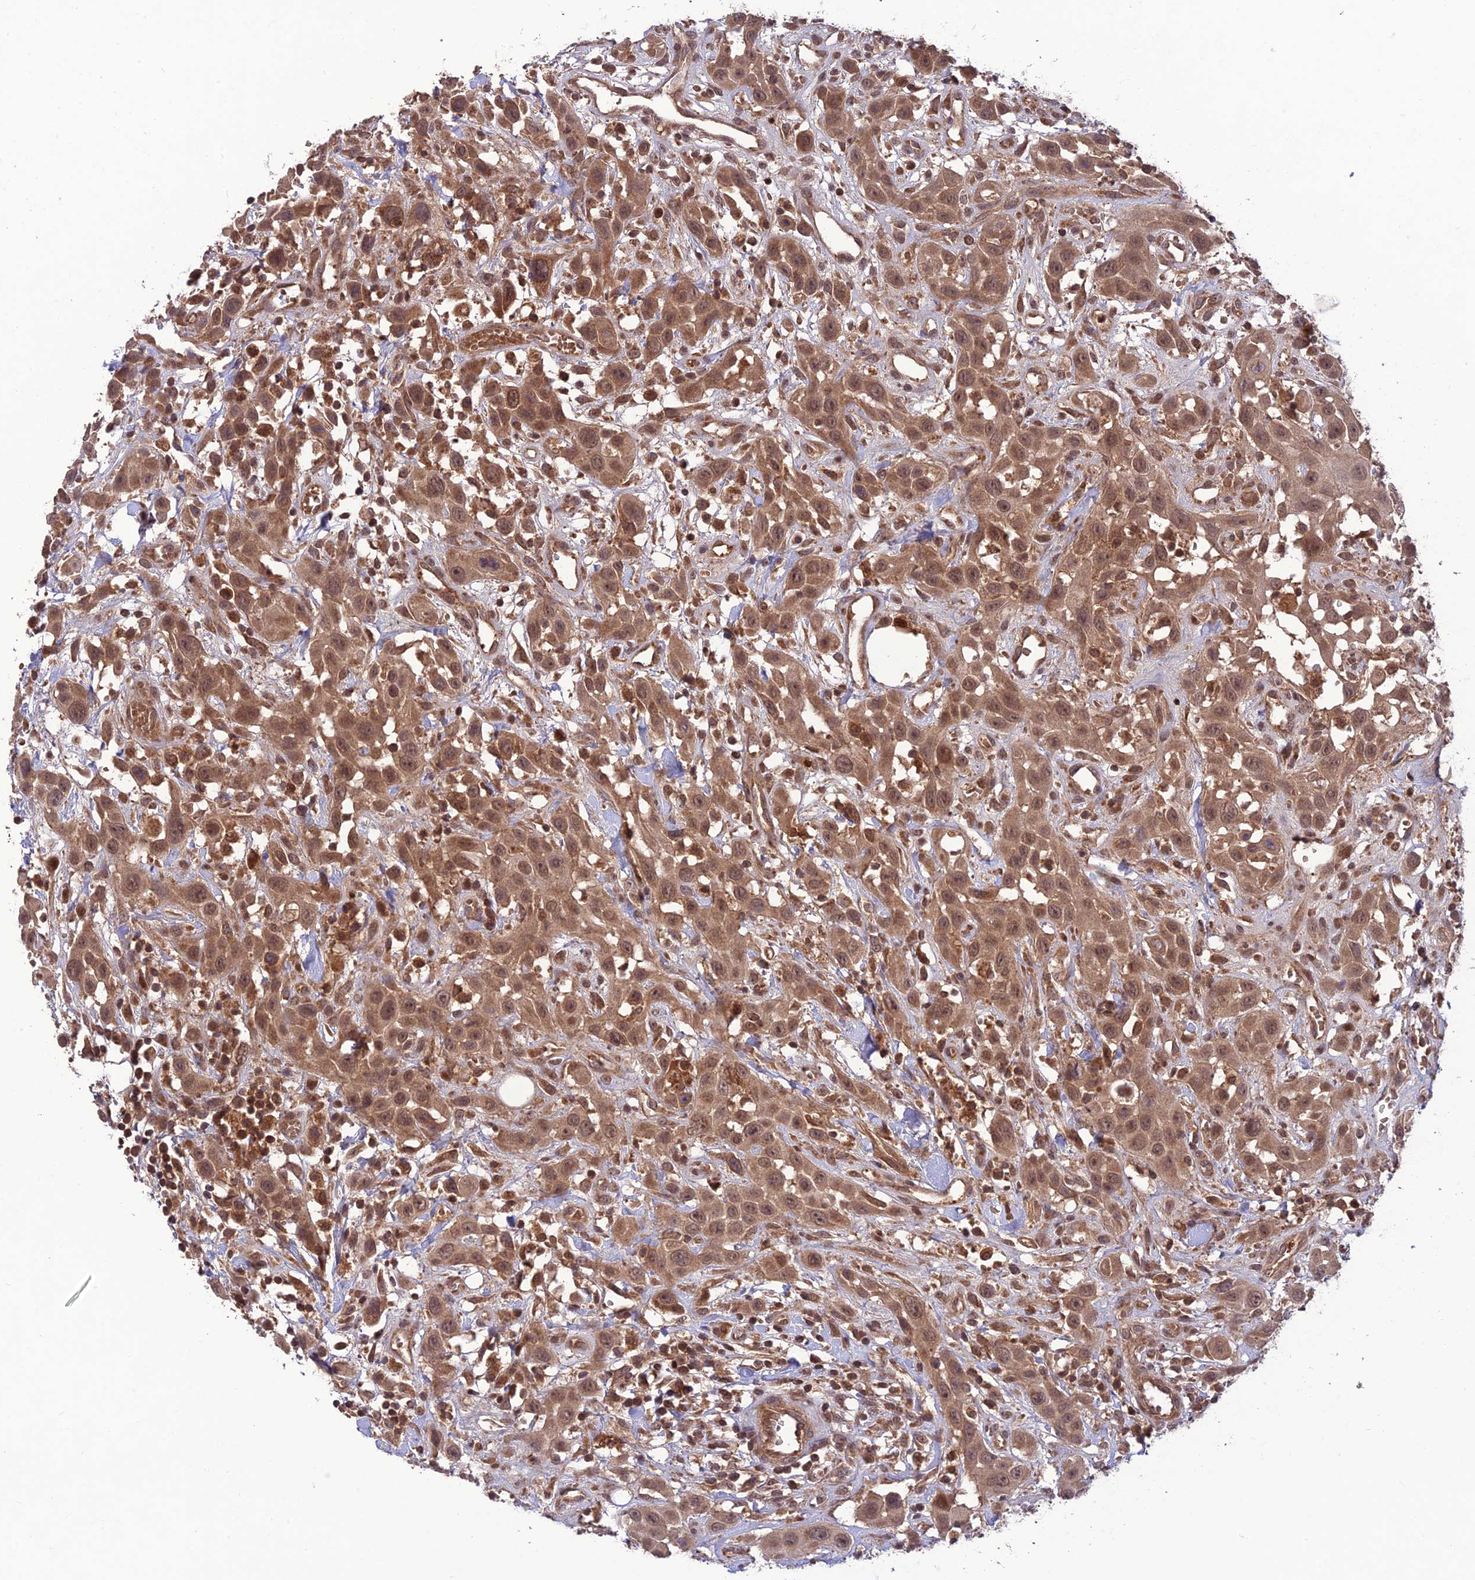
{"staining": {"intensity": "moderate", "quantity": ">75%", "location": "cytoplasmic/membranous,nuclear"}, "tissue": "head and neck cancer", "cell_type": "Tumor cells", "image_type": "cancer", "snomed": [{"axis": "morphology", "description": "Squamous cell carcinoma, NOS"}, {"axis": "topography", "description": "Head-Neck"}], "caption": "Immunohistochemical staining of head and neck cancer shows moderate cytoplasmic/membranous and nuclear protein positivity in approximately >75% of tumor cells. (brown staining indicates protein expression, while blue staining denotes nuclei).", "gene": "NDUFC1", "patient": {"sex": "male", "age": 81}}